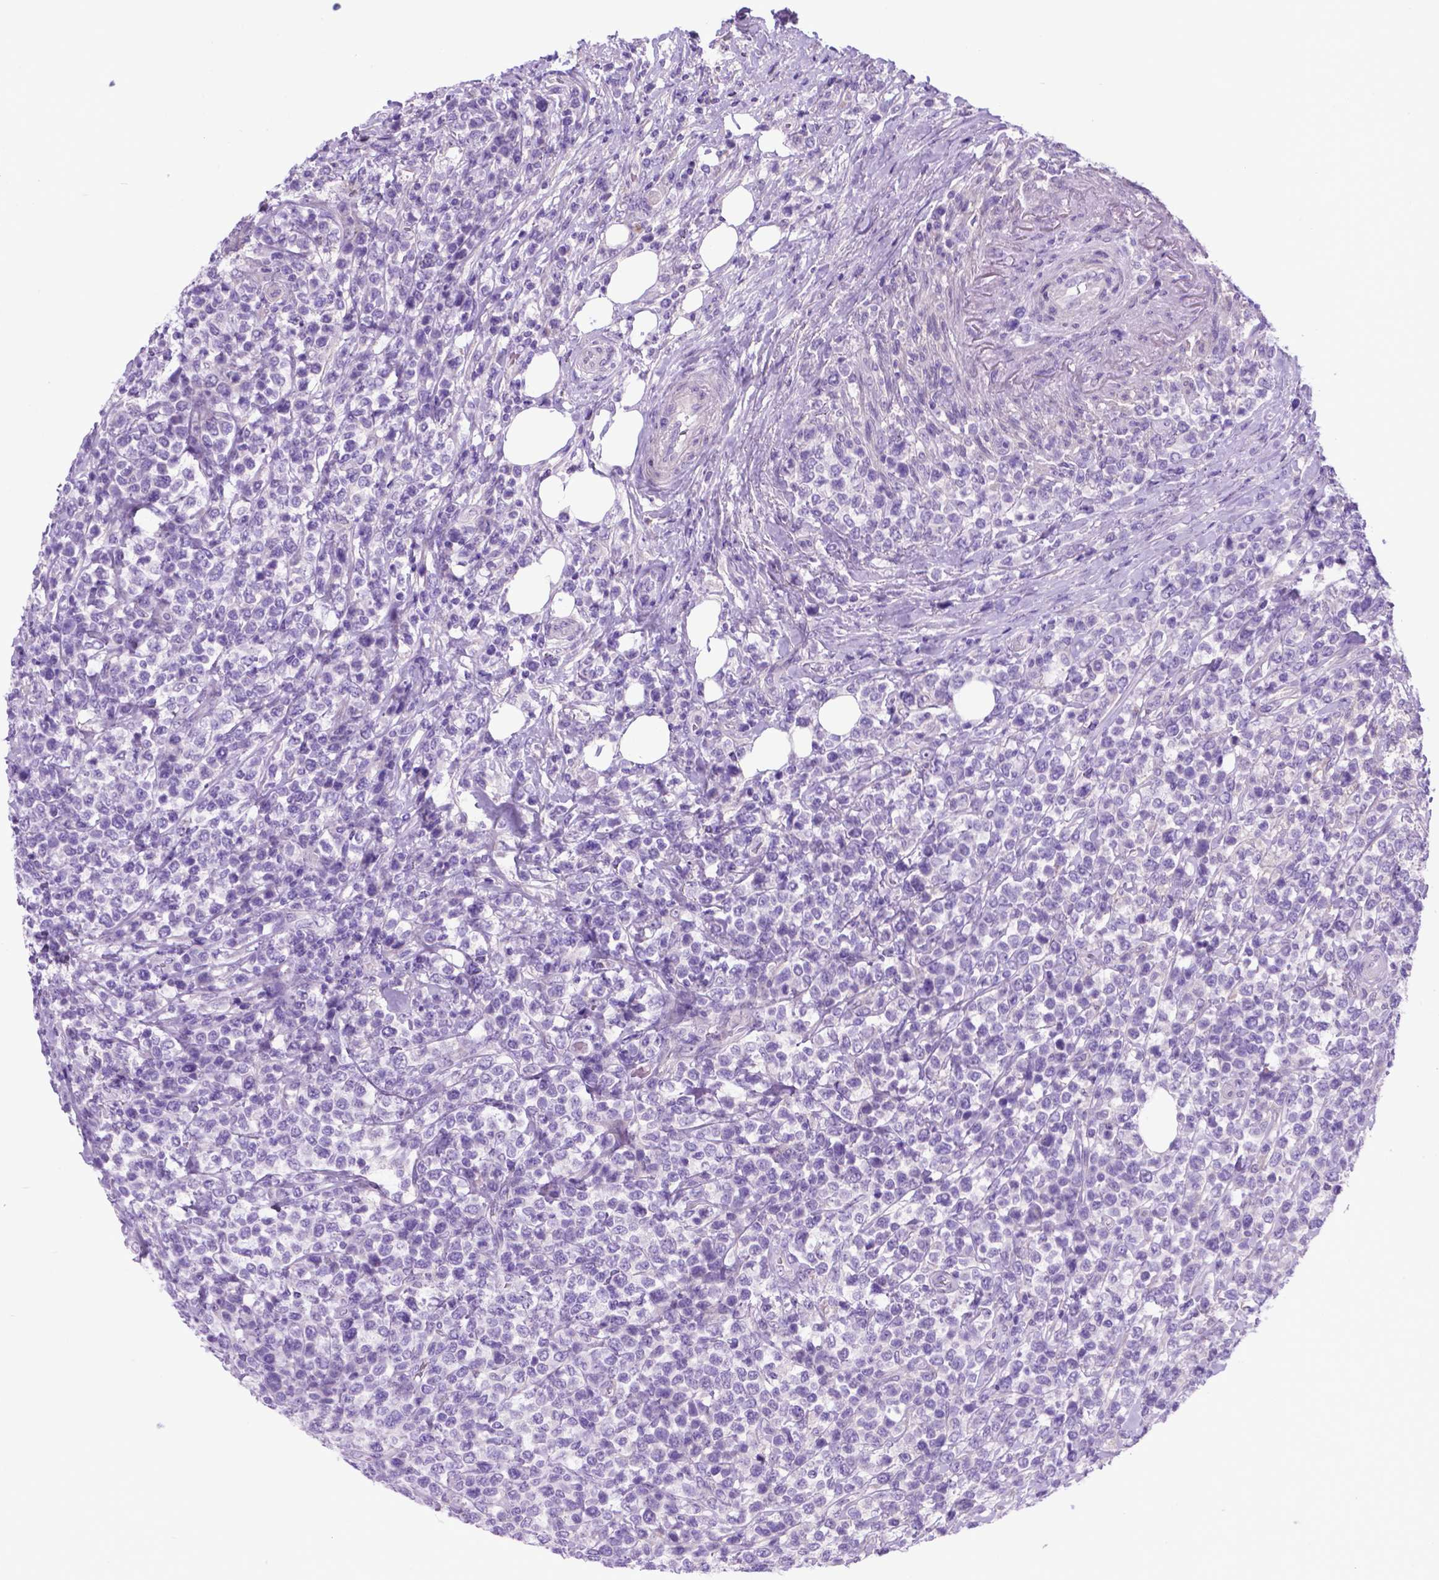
{"staining": {"intensity": "negative", "quantity": "none", "location": "none"}, "tissue": "lymphoma", "cell_type": "Tumor cells", "image_type": "cancer", "snomed": [{"axis": "morphology", "description": "Malignant lymphoma, non-Hodgkin's type, High grade"}, {"axis": "topography", "description": "Soft tissue"}], "caption": "High-grade malignant lymphoma, non-Hodgkin's type was stained to show a protein in brown. There is no significant expression in tumor cells.", "gene": "ADRA2B", "patient": {"sex": "female", "age": 56}}